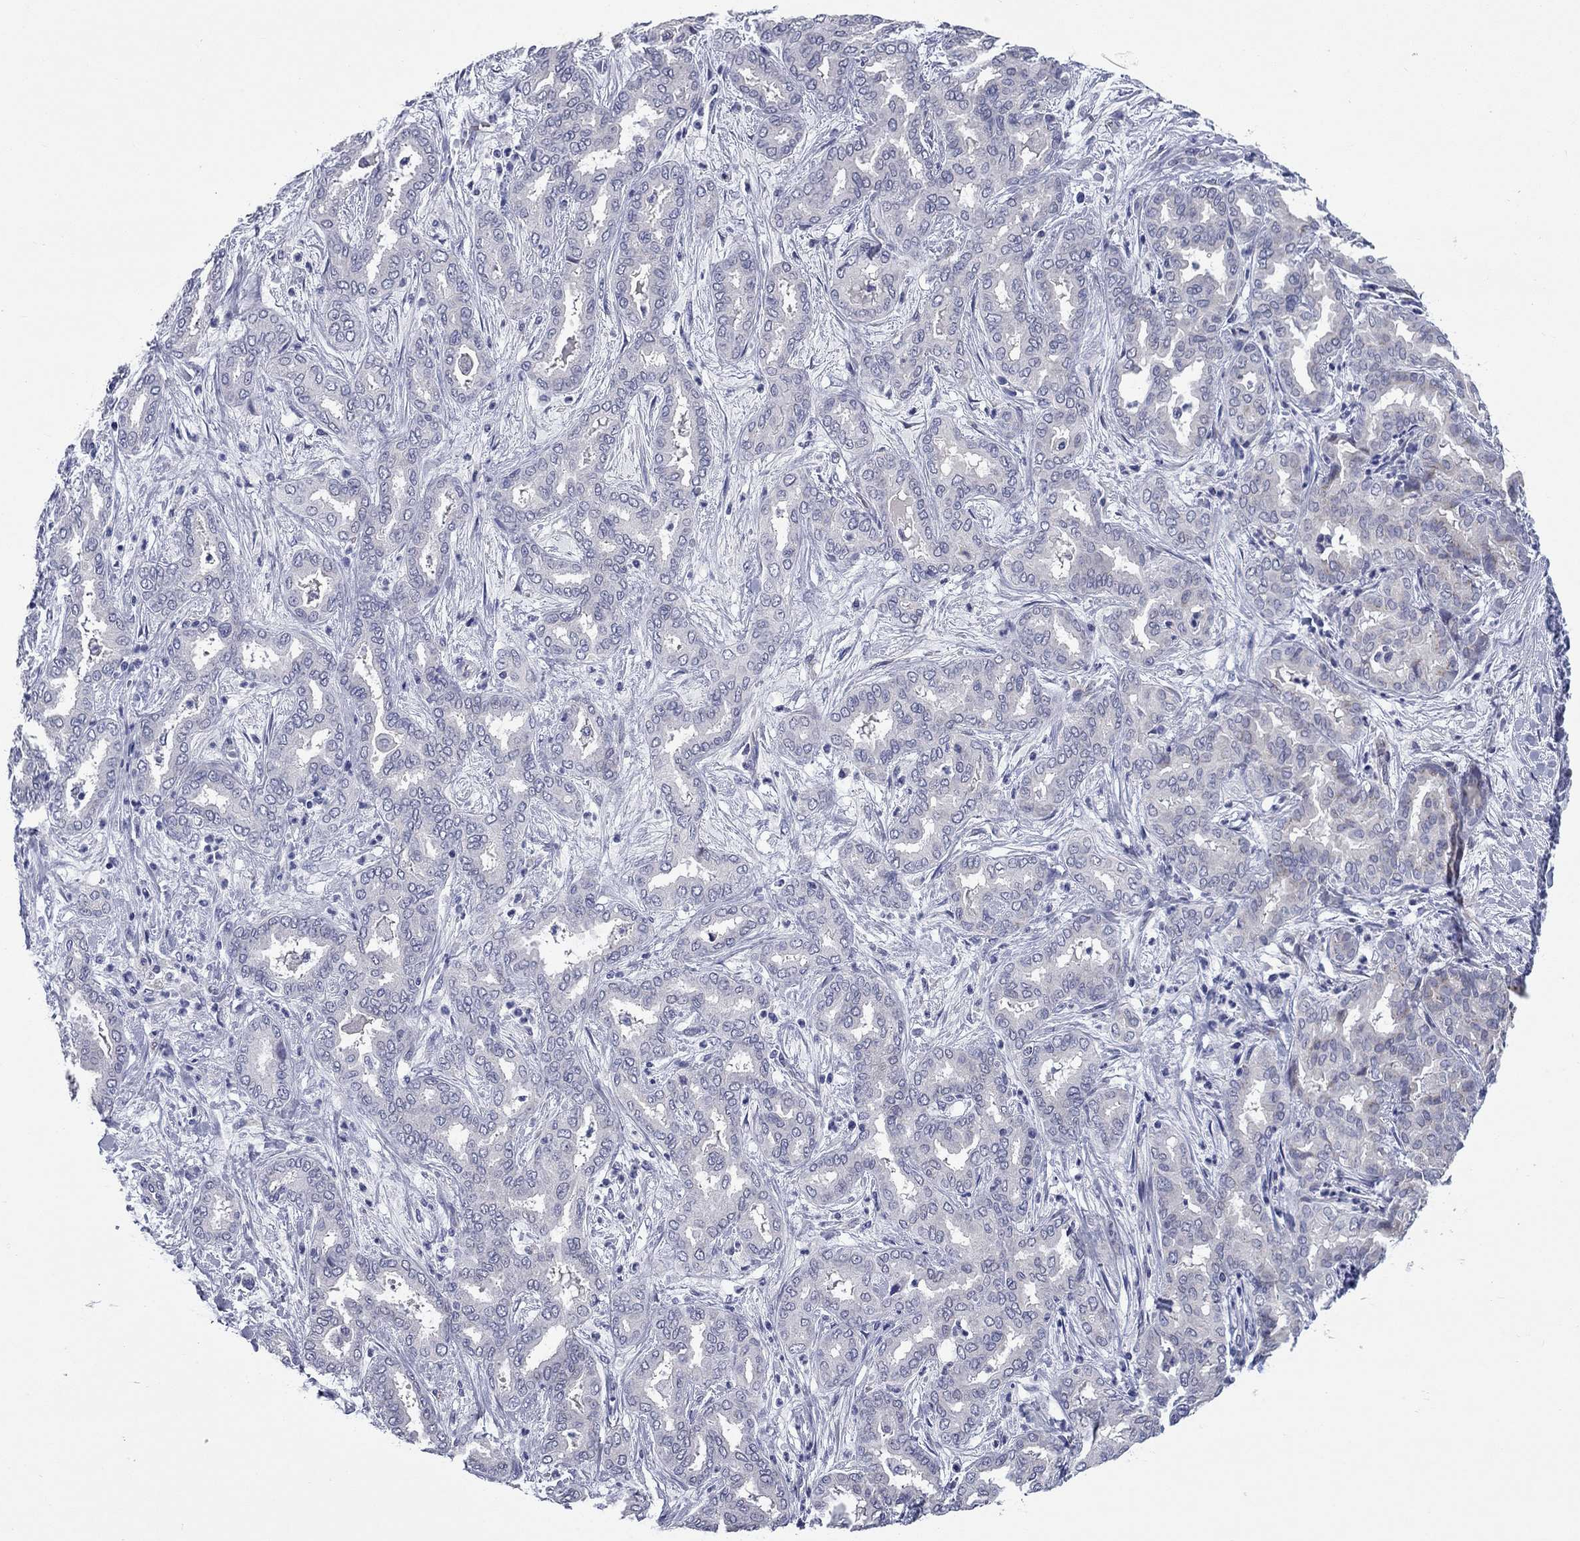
{"staining": {"intensity": "negative", "quantity": "none", "location": "none"}, "tissue": "liver cancer", "cell_type": "Tumor cells", "image_type": "cancer", "snomed": [{"axis": "morphology", "description": "Cholangiocarcinoma"}, {"axis": "topography", "description": "Liver"}], "caption": "The immunohistochemistry histopathology image has no significant positivity in tumor cells of cholangiocarcinoma (liver) tissue.", "gene": "UNC119B", "patient": {"sex": "female", "age": 64}}